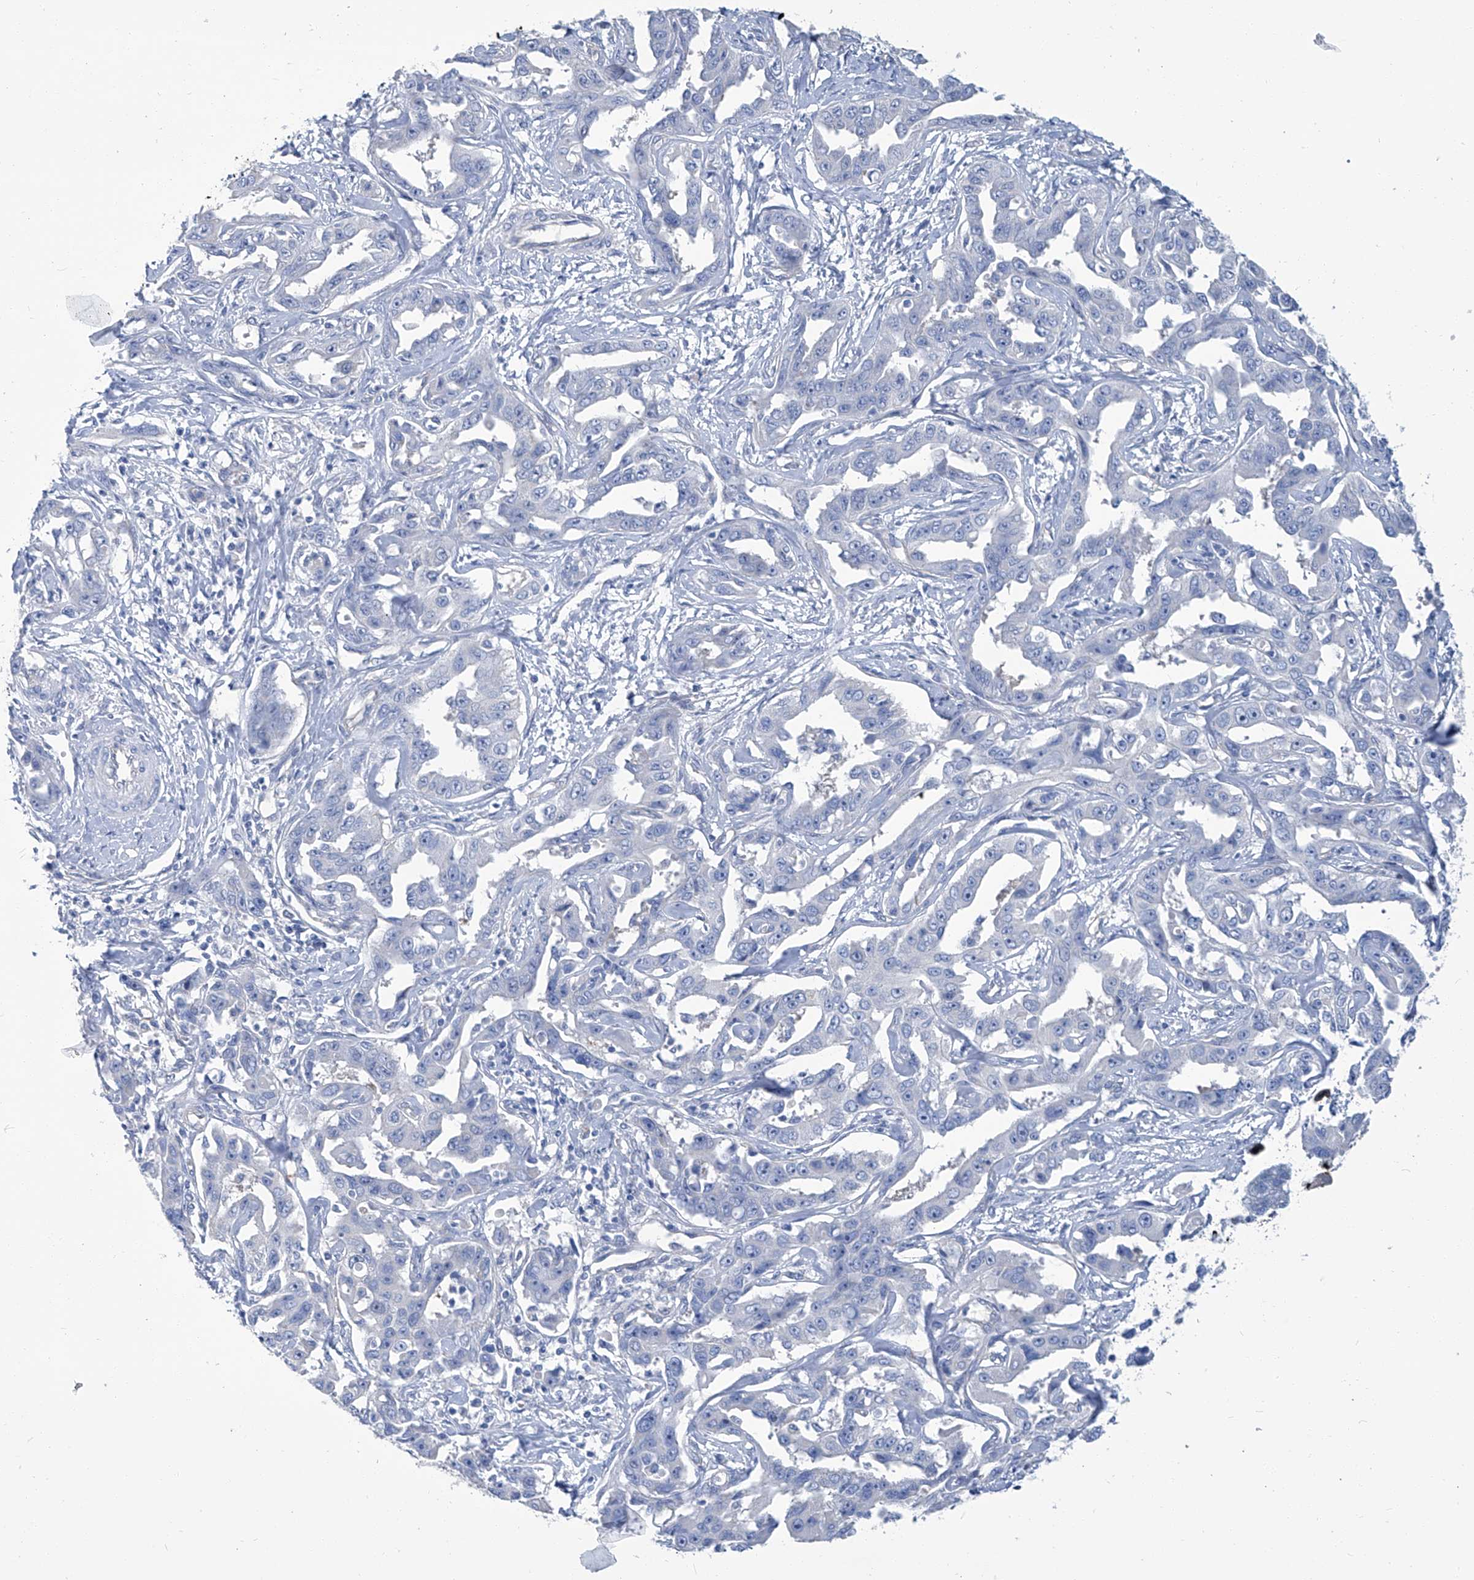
{"staining": {"intensity": "negative", "quantity": "none", "location": "none"}, "tissue": "liver cancer", "cell_type": "Tumor cells", "image_type": "cancer", "snomed": [{"axis": "morphology", "description": "Cholangiocarcinoma"}, {"axis": "topography", "description": "Liver"}], "caption": "This is an immunohistochemistry photomicrograph of liver cancer. There is no staining in tumor cells.", "gene": "PFKL", "patient": {"sex": "male", "age": 59}}